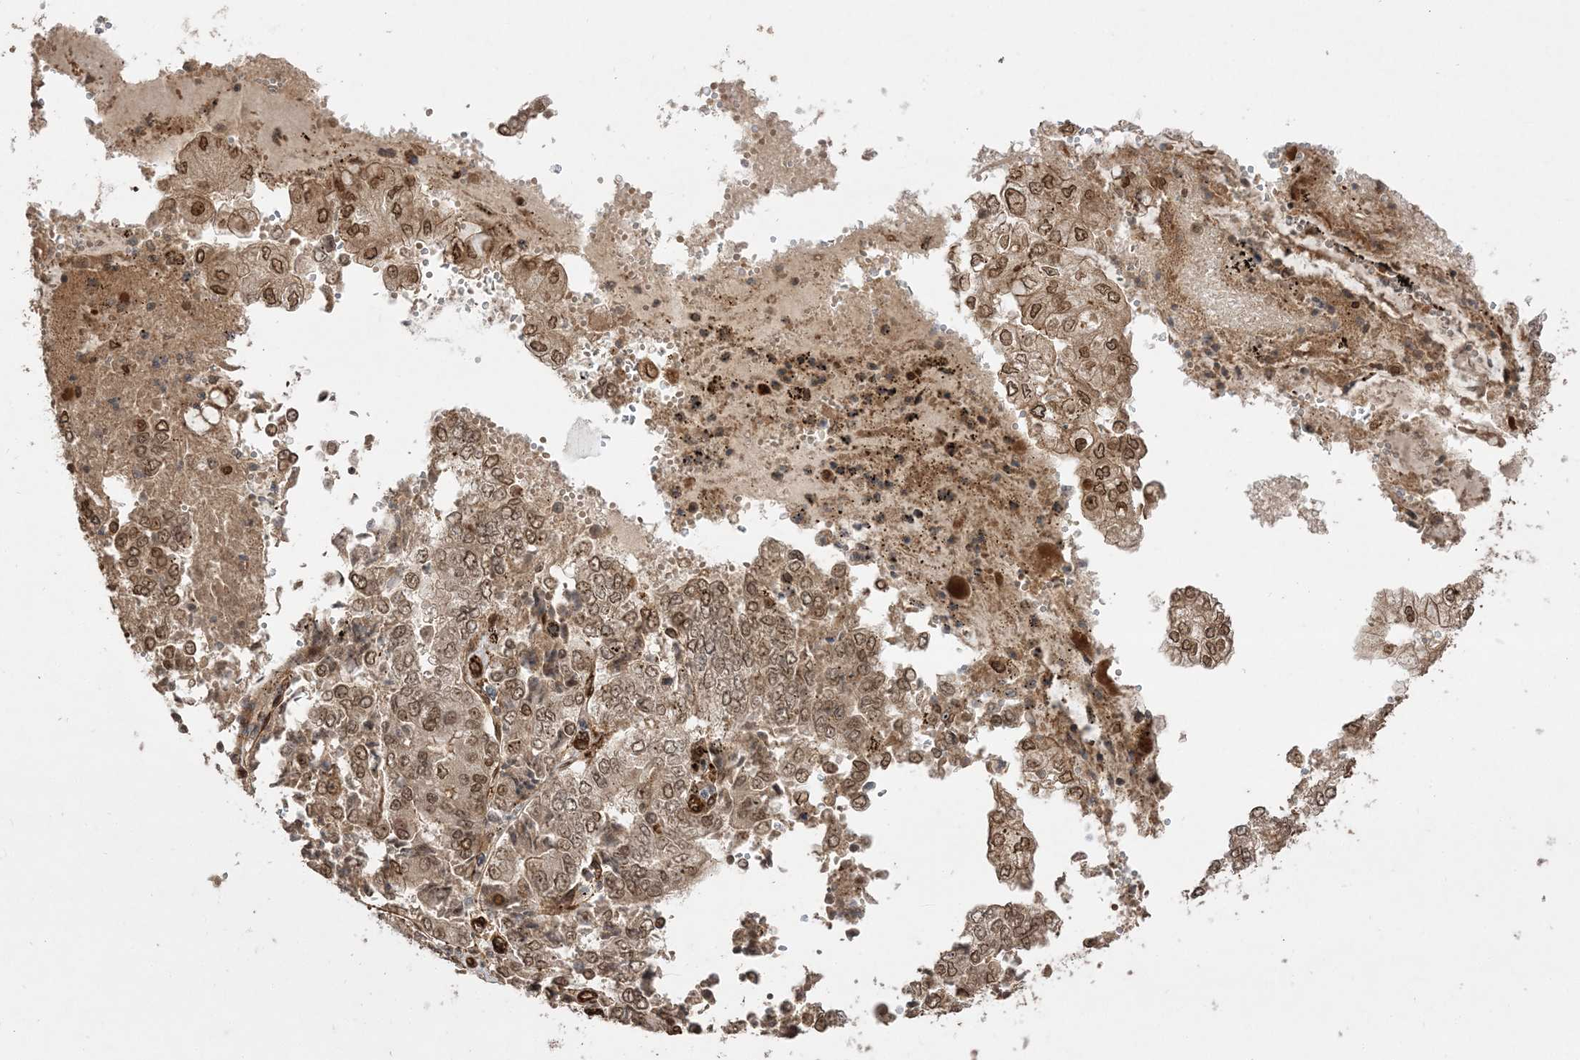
{"staining": {"intensity": "moderate", "quantity": ">75%", "location": "cytoplasmic/membranous,nuclear"}, "tissue": "stomach cancer", "cell_type": "Tumor cells", "image_type": "cancer", "snomed": [{"axis": "morphology", "description": "Adenocarcinoma, NOS"}, {"axis": "topography", "description": "Stomach"}], "caption": "Immunohistochemistry histopathology image of neoplastic tissue: human stomach cancer stained using immunohistochemistry shows medium levels of moderate protein expression localized specifically in the cytoplasmic/membranous and nuclear of tumor cells, appearing as a cytoplasmic/membranous and nuclear brown color.", "gene": "ETAA1", "patient": {"sex": "male", "age": 76}}